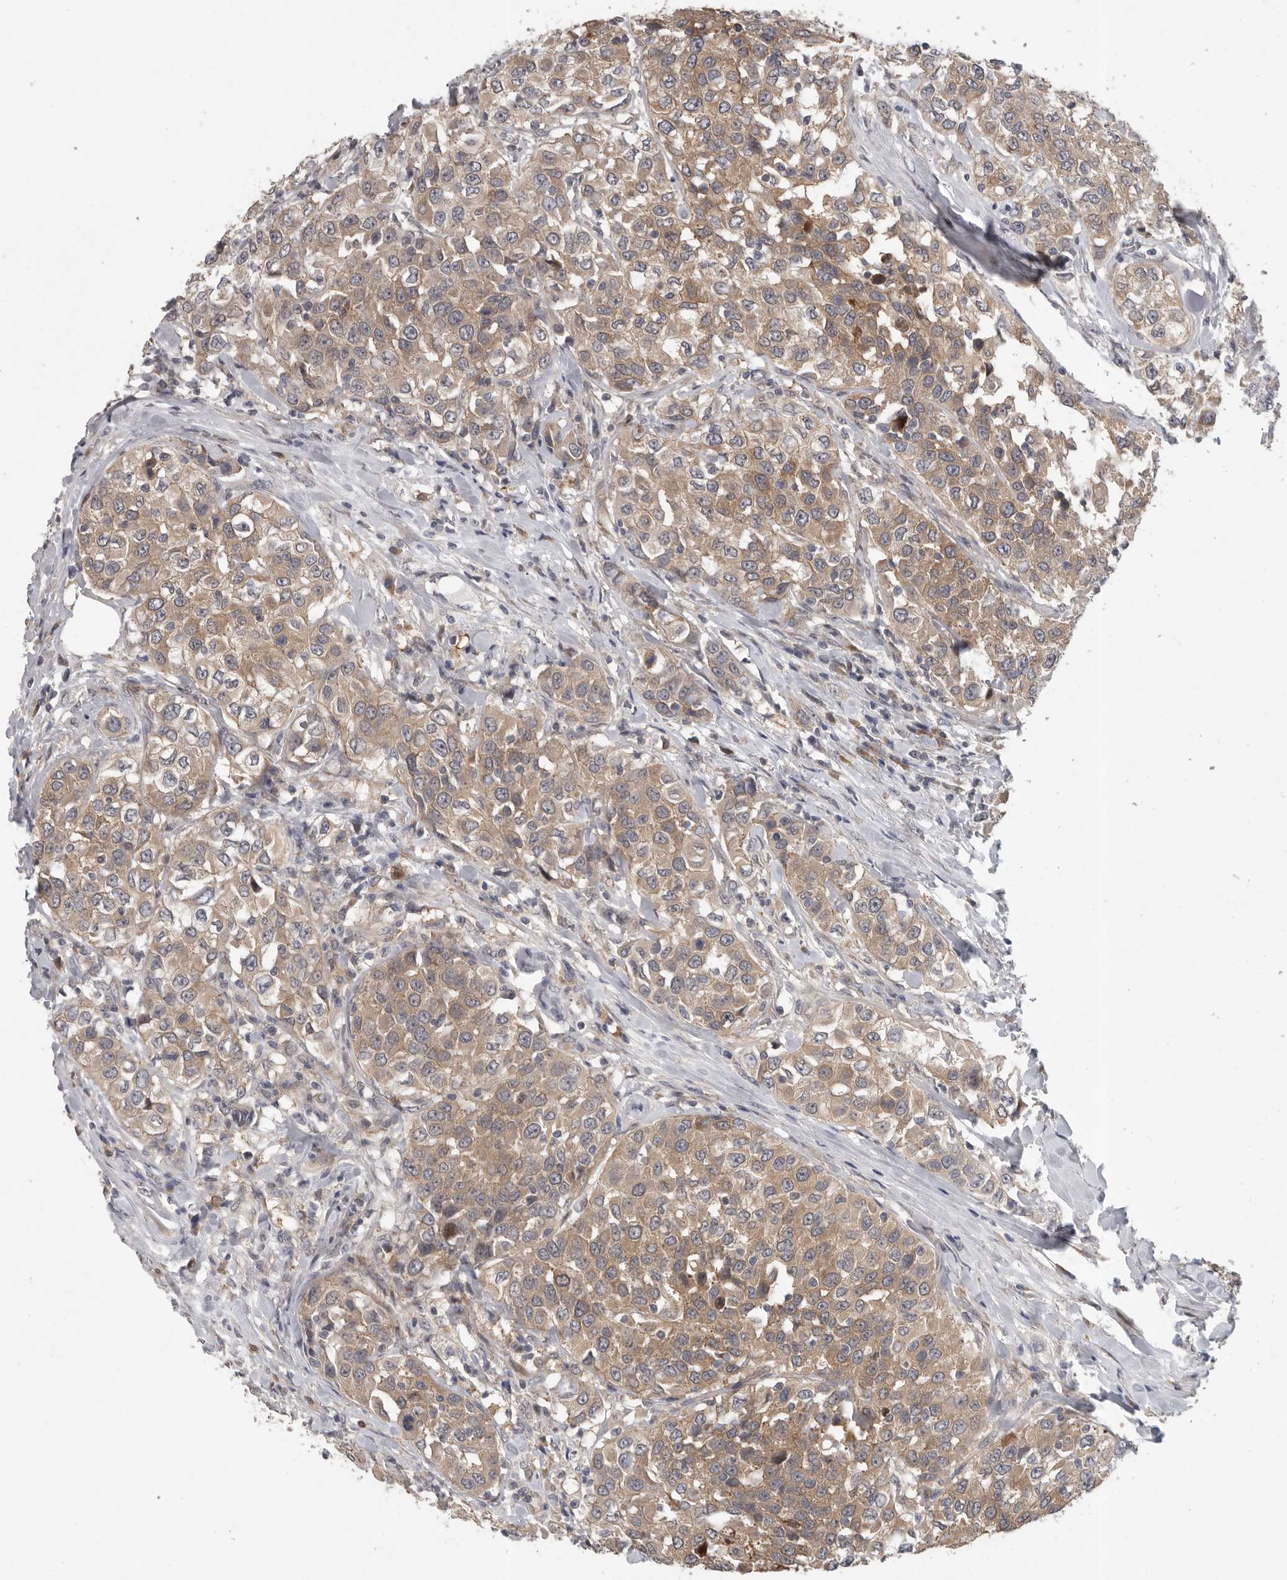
{"staining": {"intensity": "moderate", "quantity": ">75%", "location": "cytoplasmic/membranous"}, "tissue": "urothelial cancer", "cell_type": "Tumor cells", "image_type": "cancer", "snomed": [{"axis": "morphology", "description": "Urothelial carcinoma, High grade"}, {"axis": "topography", "description": "Urinary bladder"}], "caption": "Moderate cytoplasmic/membranous expression is identified in approximately >75% of tumor cells in urothelial carcinoma (high-grade). (DAB IHC with brightfield microscopy, high magnification).", "gene": "RALGPS2", "patient": {"sex": "female", "age": 80}}